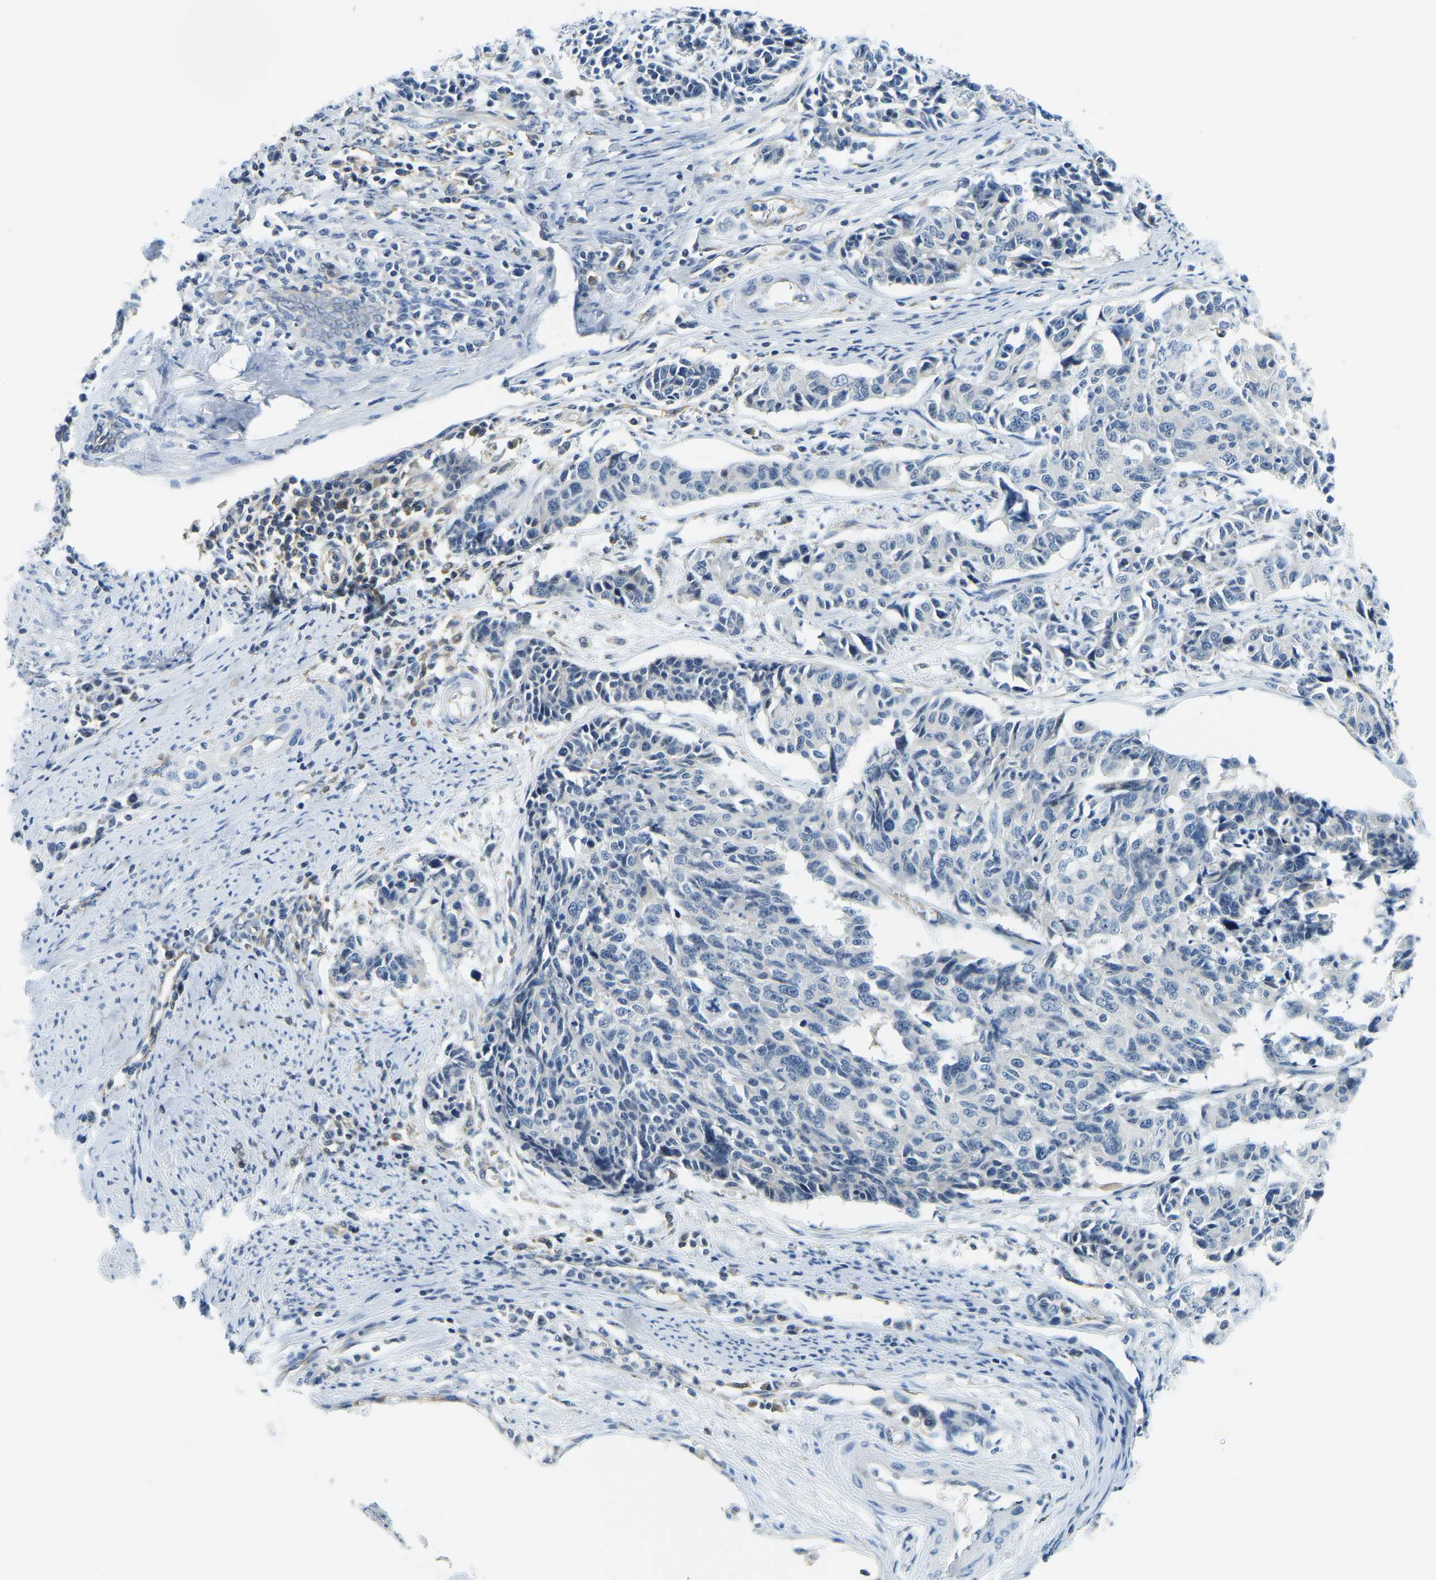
{"staining": {"intensity": "negative", "quantity": "none", "location": "none"}, "tissue": "cervical cancer", "cell_type": "Tumor cells", "image_type": "cancer", "snomed": [{"axis": "morphology", "description": "Normal tissue, NOS"}, {"axis": "morphology", "description": "Squamous cell carcinoma, NOS"}, {"axis": "topography", "description": "Cervix"}], "caption": "IHC photomicrograph of neoplastic tissue: cervical cancer stained with DAB (3,3'-diaminobenzidine) shows no significant protein staining in tumor cells. (Brightfield microscopy of DAB IHC at high magnification).", "gene": "RRP1", "patient": {"sex": "female", "age": 35}}